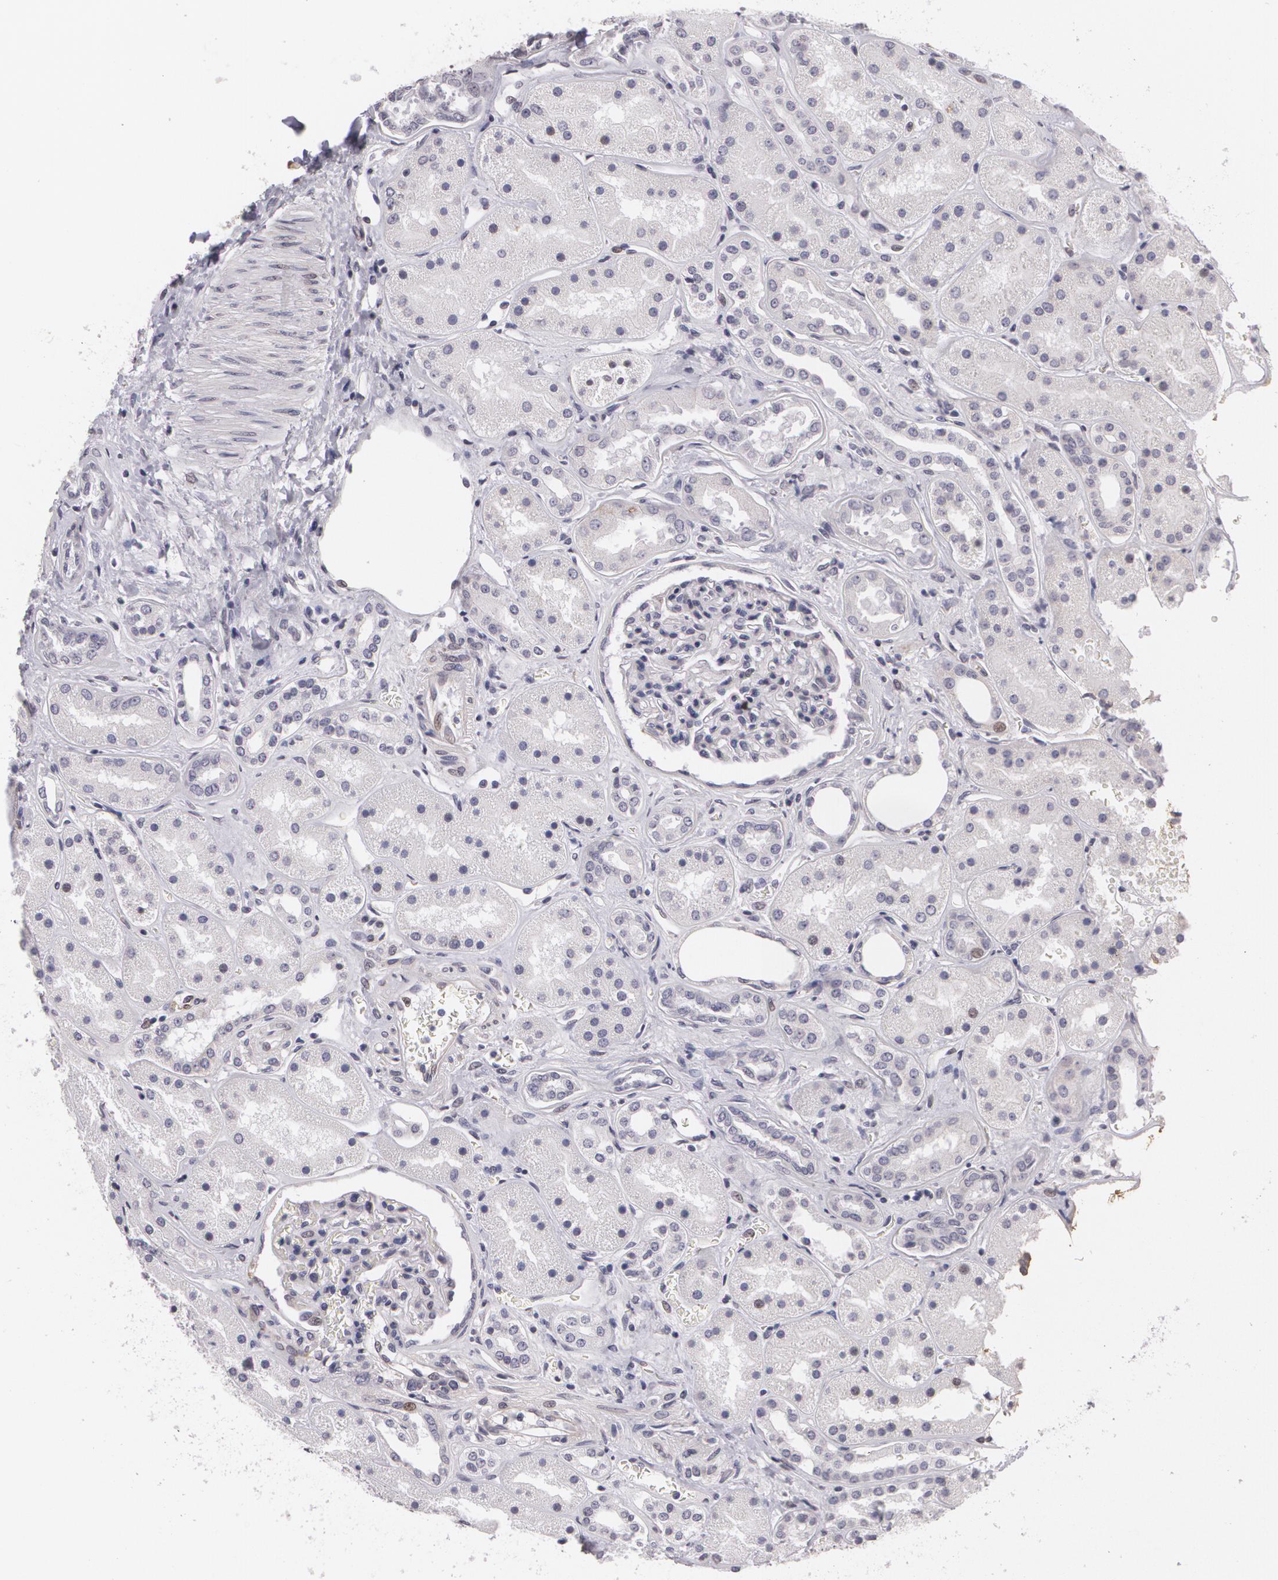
{"staining": {"intensity": "negative", "quantity": "none", "location": "none"}, "tissue": "kidney", "cell_type": "Cells in glomeruli", "image_type": "normal", "snomed": [{"axis": "morphology", "description": "Normal tissue, NOS"}, {"axis": "topography", "description": "Kidney"}], "caption": "Immunohistochemistry (IHC) micrograph of normal kidney: kidney stained with DAB displays no significant protein staining in cells in glomeruli.", "gene": "KCNA4", "patient": {"sex": "male", "age": 28}}